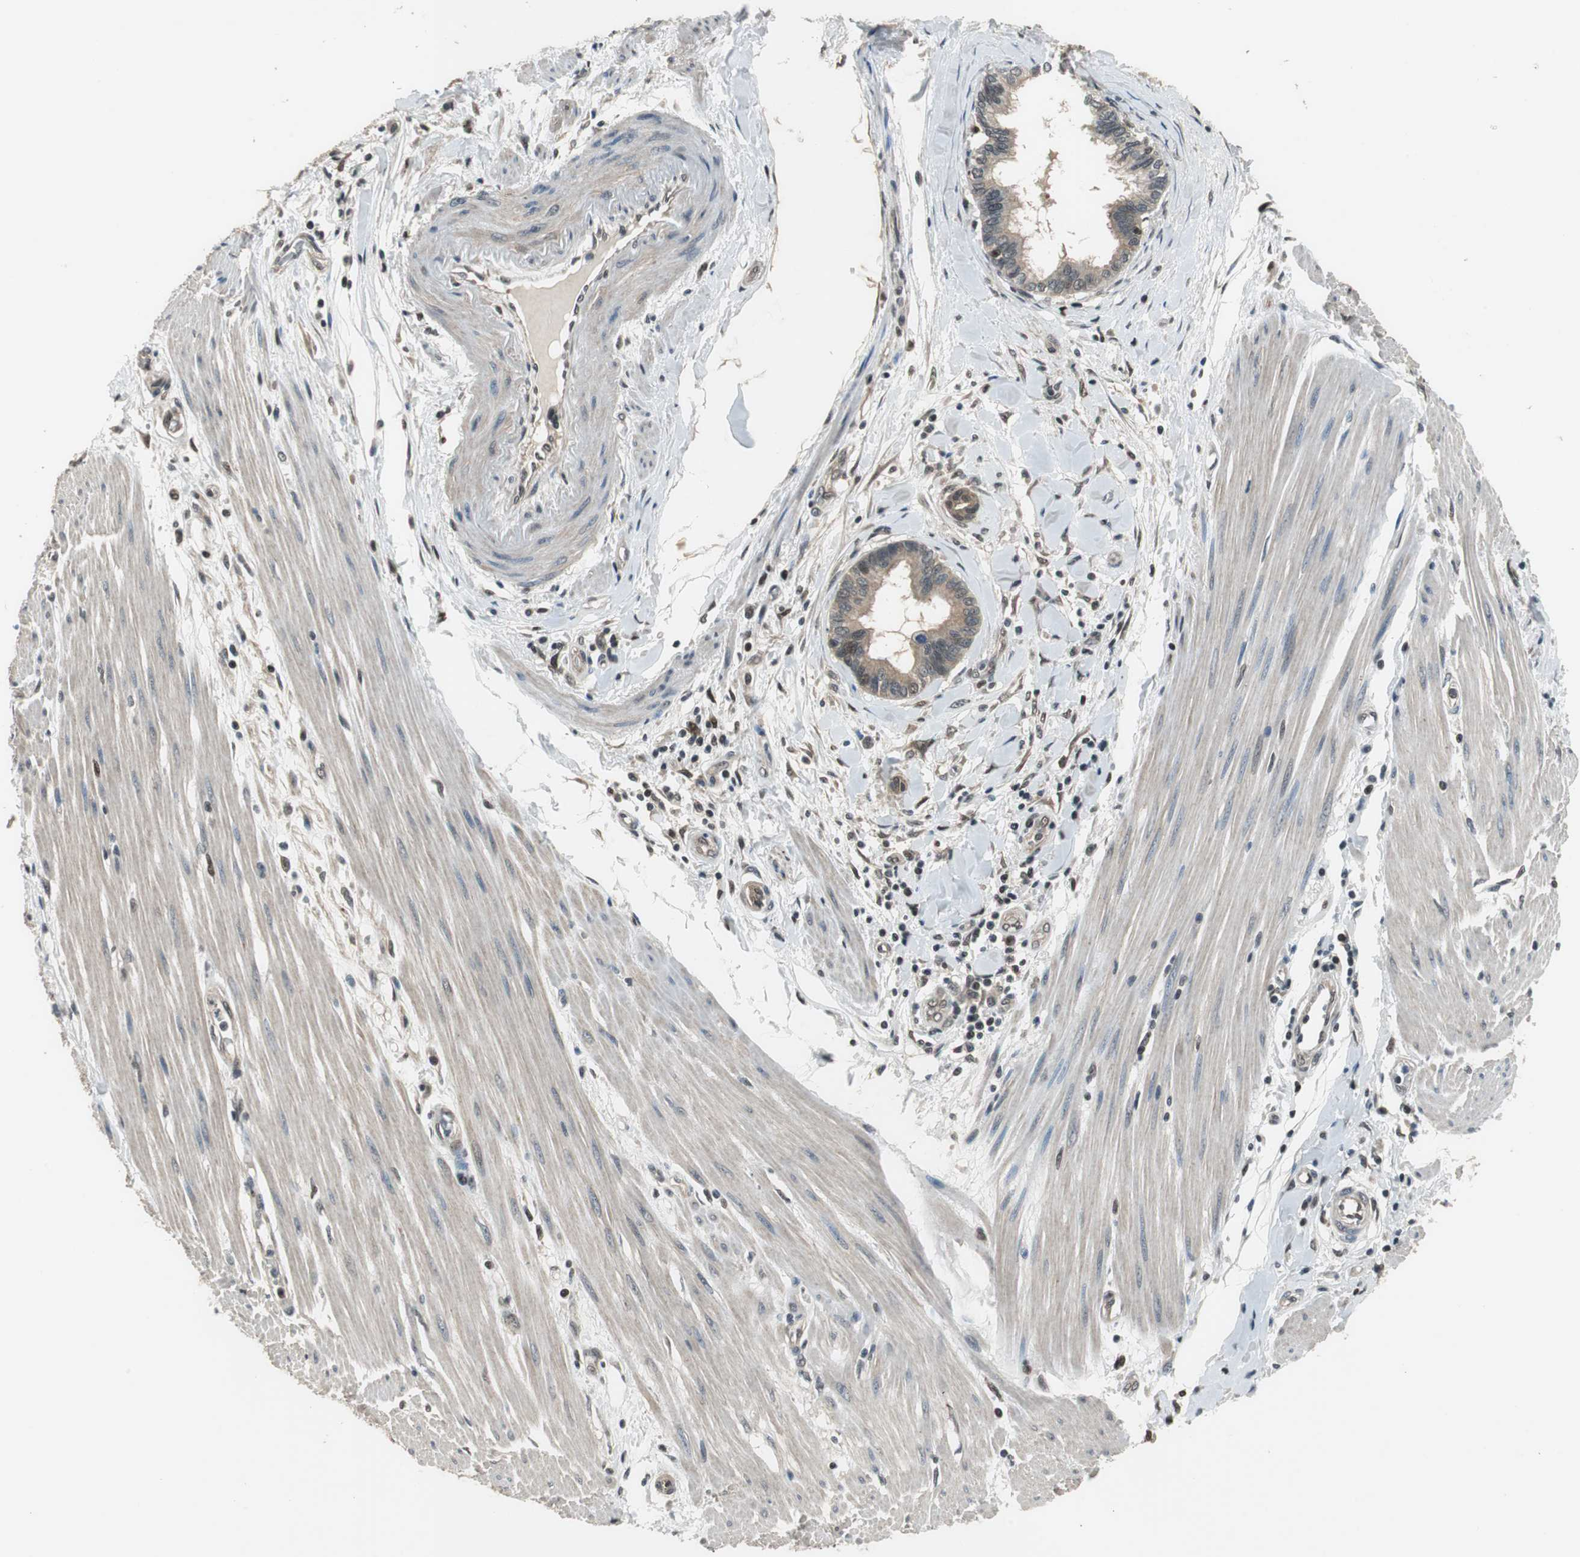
{"staining": {"intensity": "moderate", "quantity": "25%-75%", "location": "cytoplasmic/membranous"}, "tissue": "pancreatic cancer", "cell_type": "Tumor cells", "image_type": "cancer", "snomed": [{"axis": "morphology", "description": "Adenocarcinoma, NOS"}, {"axis": "topography", "description": "Pancreas"}], "caption": "IHC (DAB) staining of human pancreatic adenocarcinoma displays moderate cytoplasmic/membranous protein staining in about 25%-75% of tumor cells.", "gene": "MAFB", "patient": {"sex": "female", "age": 64}}